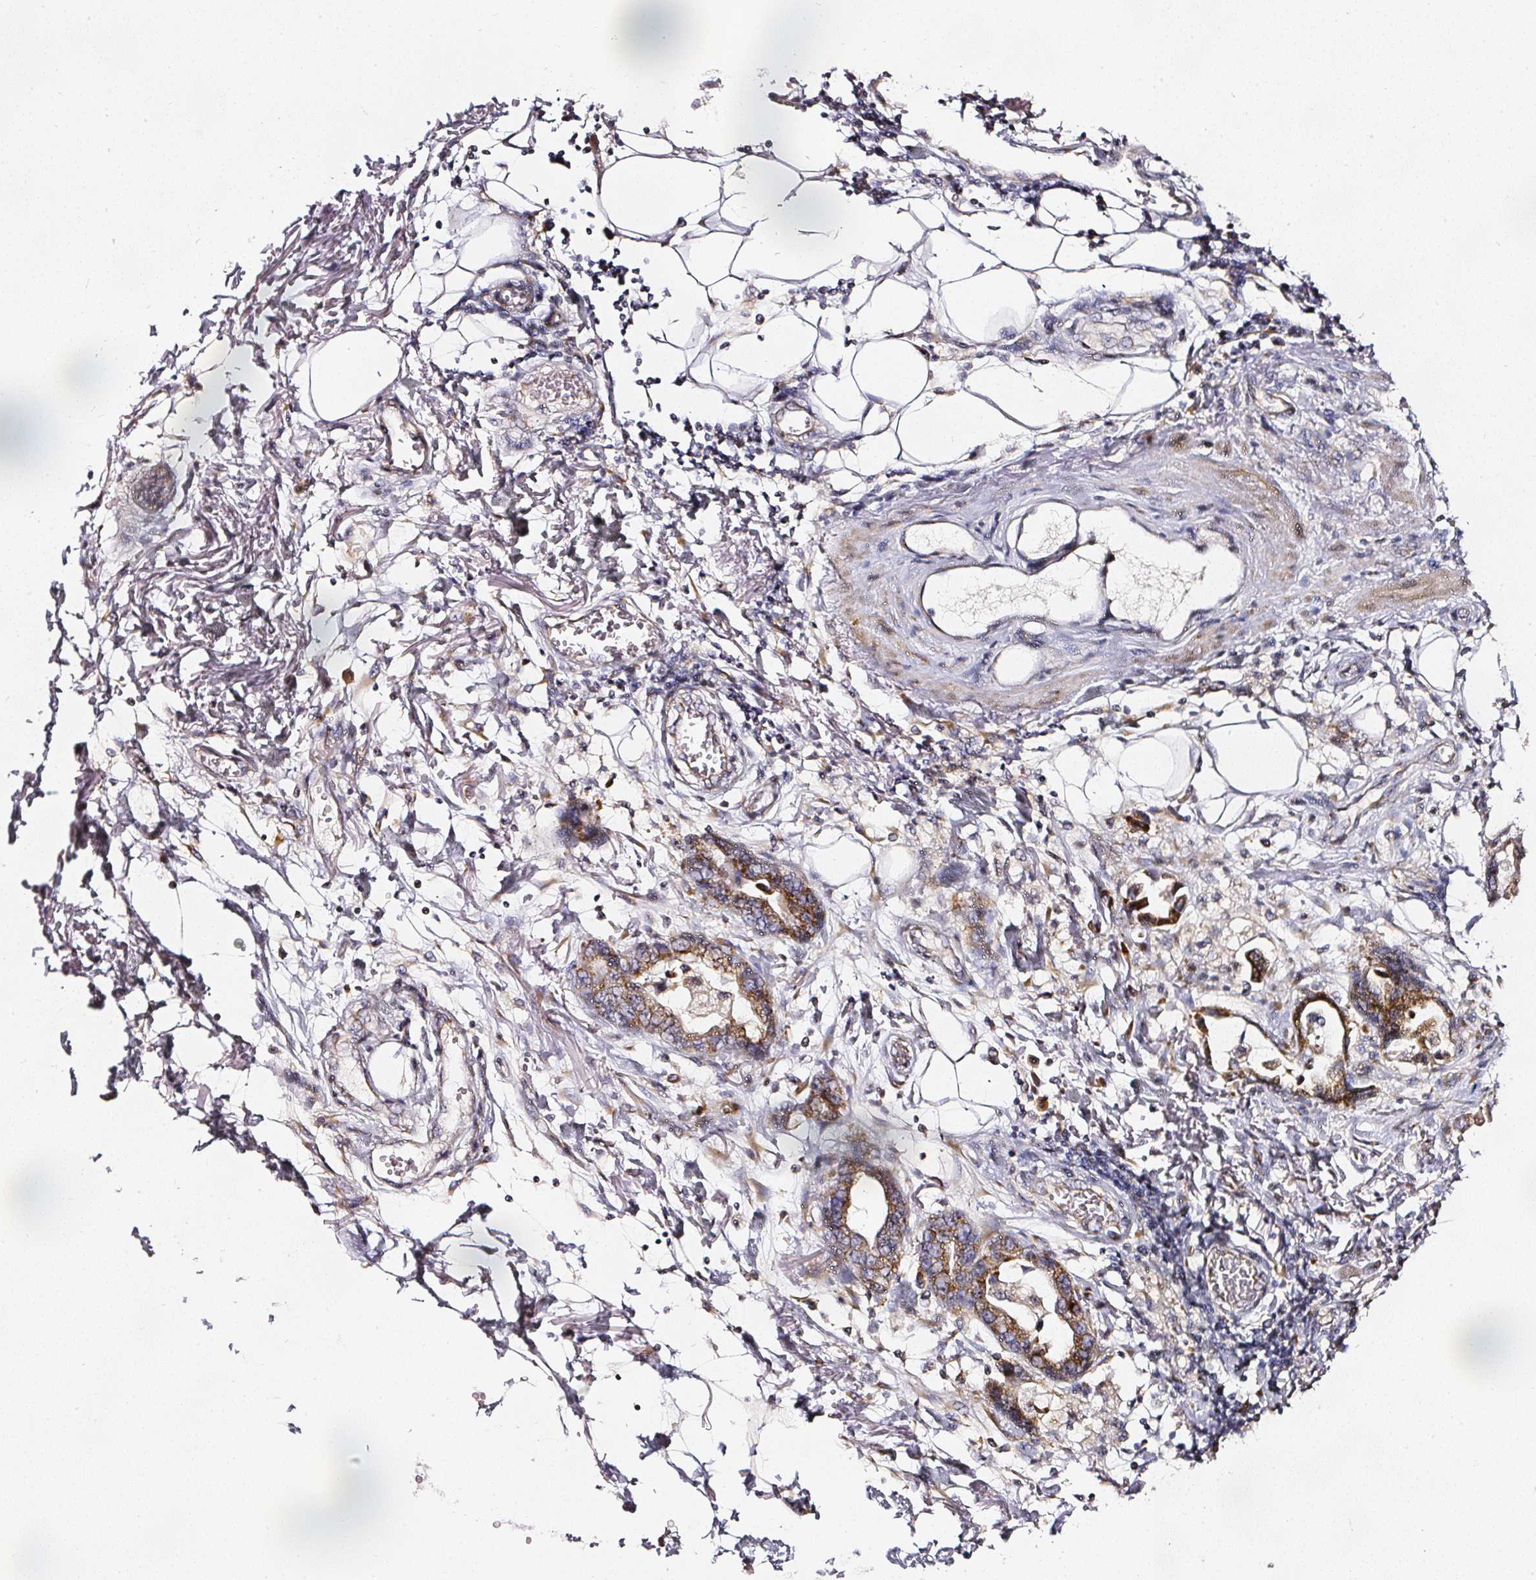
{"staining": {"intensity": "strong", "quantity": ">75%", "location": "cytoplasmic/membranous"}, "tissue": "stomach cancer", "cell_type": "Tumor cells", "image_type": "cancer", "snomed": [{"axis": "morphology", "description": "Adenocarcinoma, NOS"}, {"axis": "topography", "description": "Stomach"}], "caption": "DAB immunohistochemical staining of adenocarcinoma (stomach) demonstrates strong cytoplasmic/membranous protein positivity in approximately >75% of tumor cells.", "gene": "NTRK1", "patient": {"sex": "male", "age": 55}}